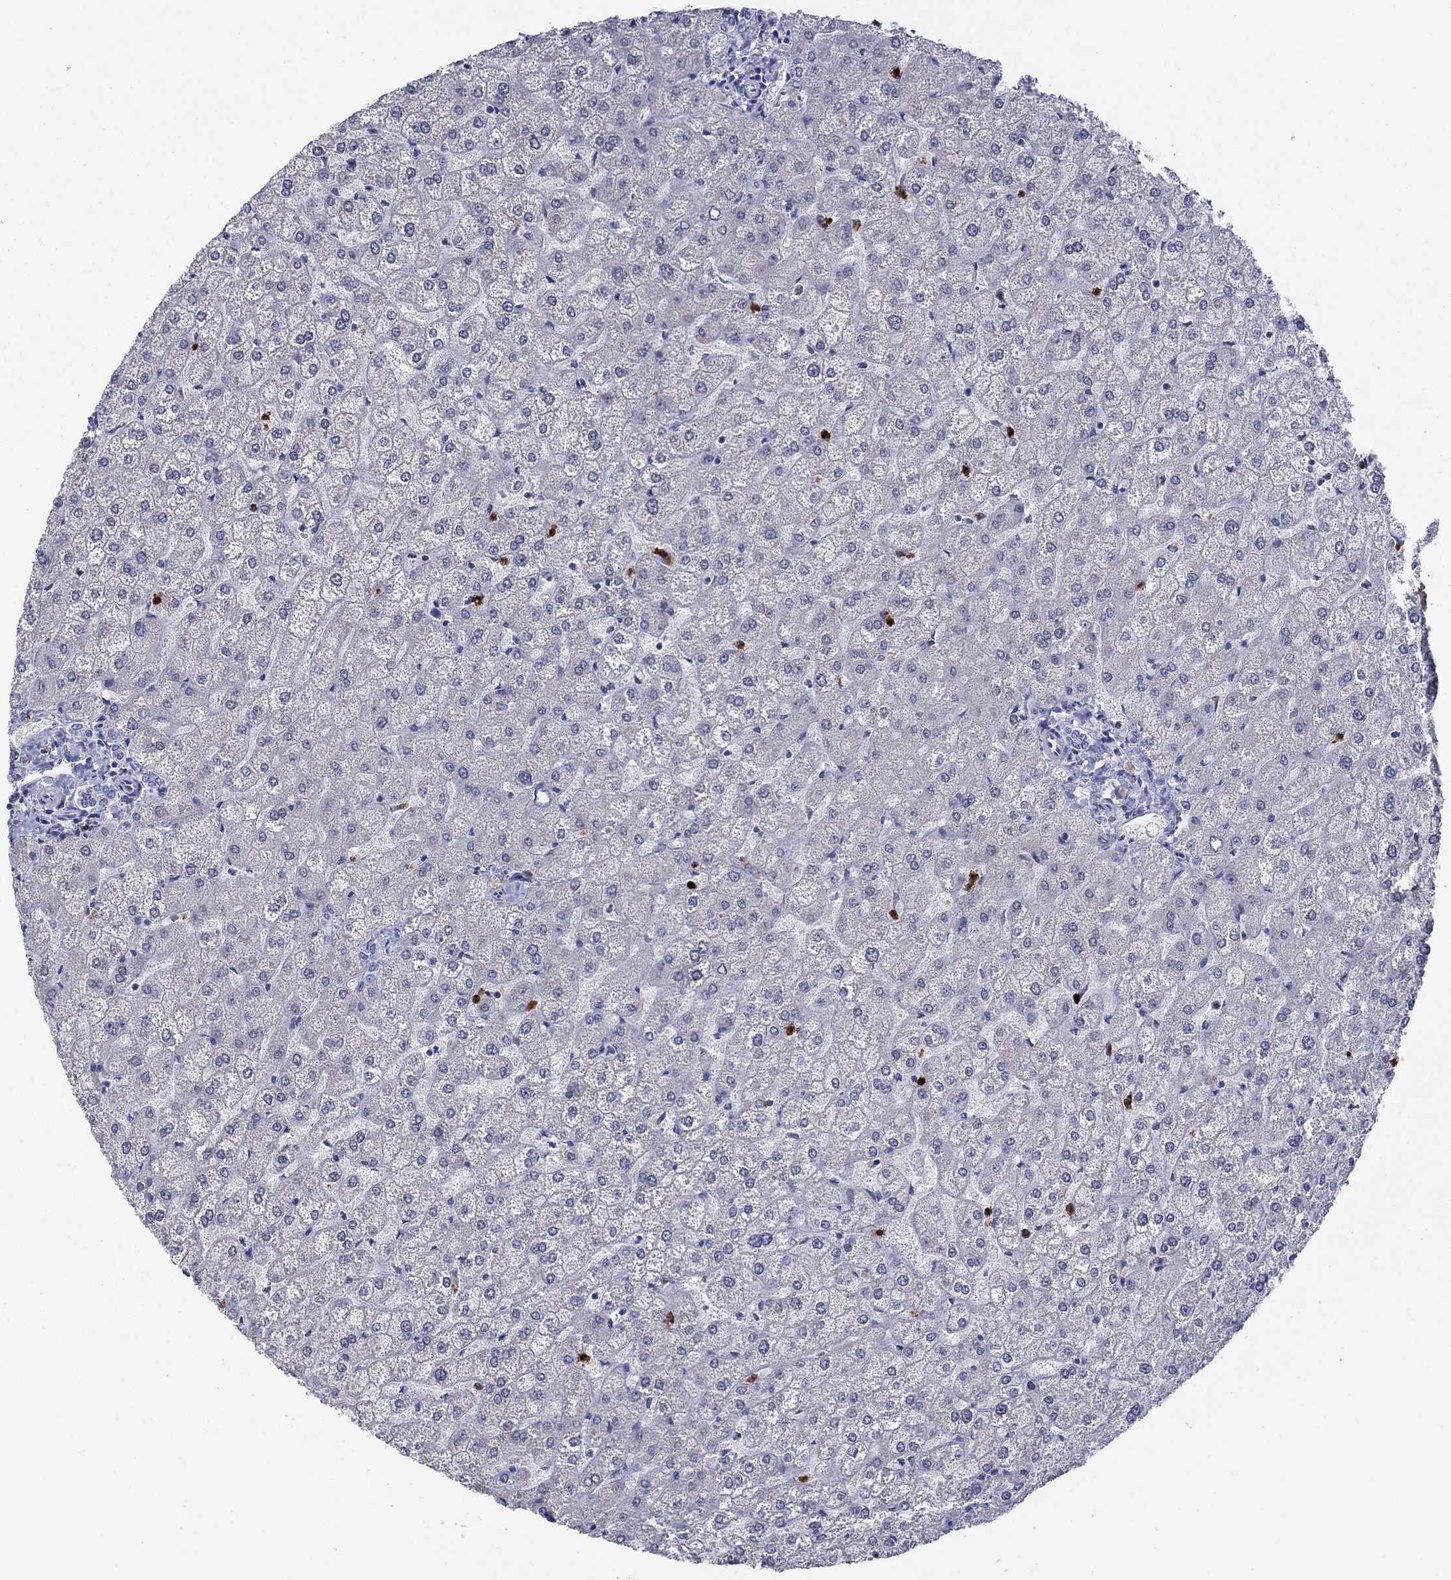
{"staining": {"intensity": "negative", "quantity": "none", "location": "none"}, "tissue": "liver", "cell_type": "Cholangiocytes", "image_type": "normal", "snomed": [{"axis": "morphology", "description": "Normal tissue, NOS"}, {"axis": "topography", "description": "Liver"}], "caption": "Liver was stained to show a protein in brown. There is no significant positivity in cholangiocytes. (DAB (3,3'-diaminobenzidine) IHC, high magnification).", "gene": "MTRFR", "patient": {"sex": "female", "age": 32}}